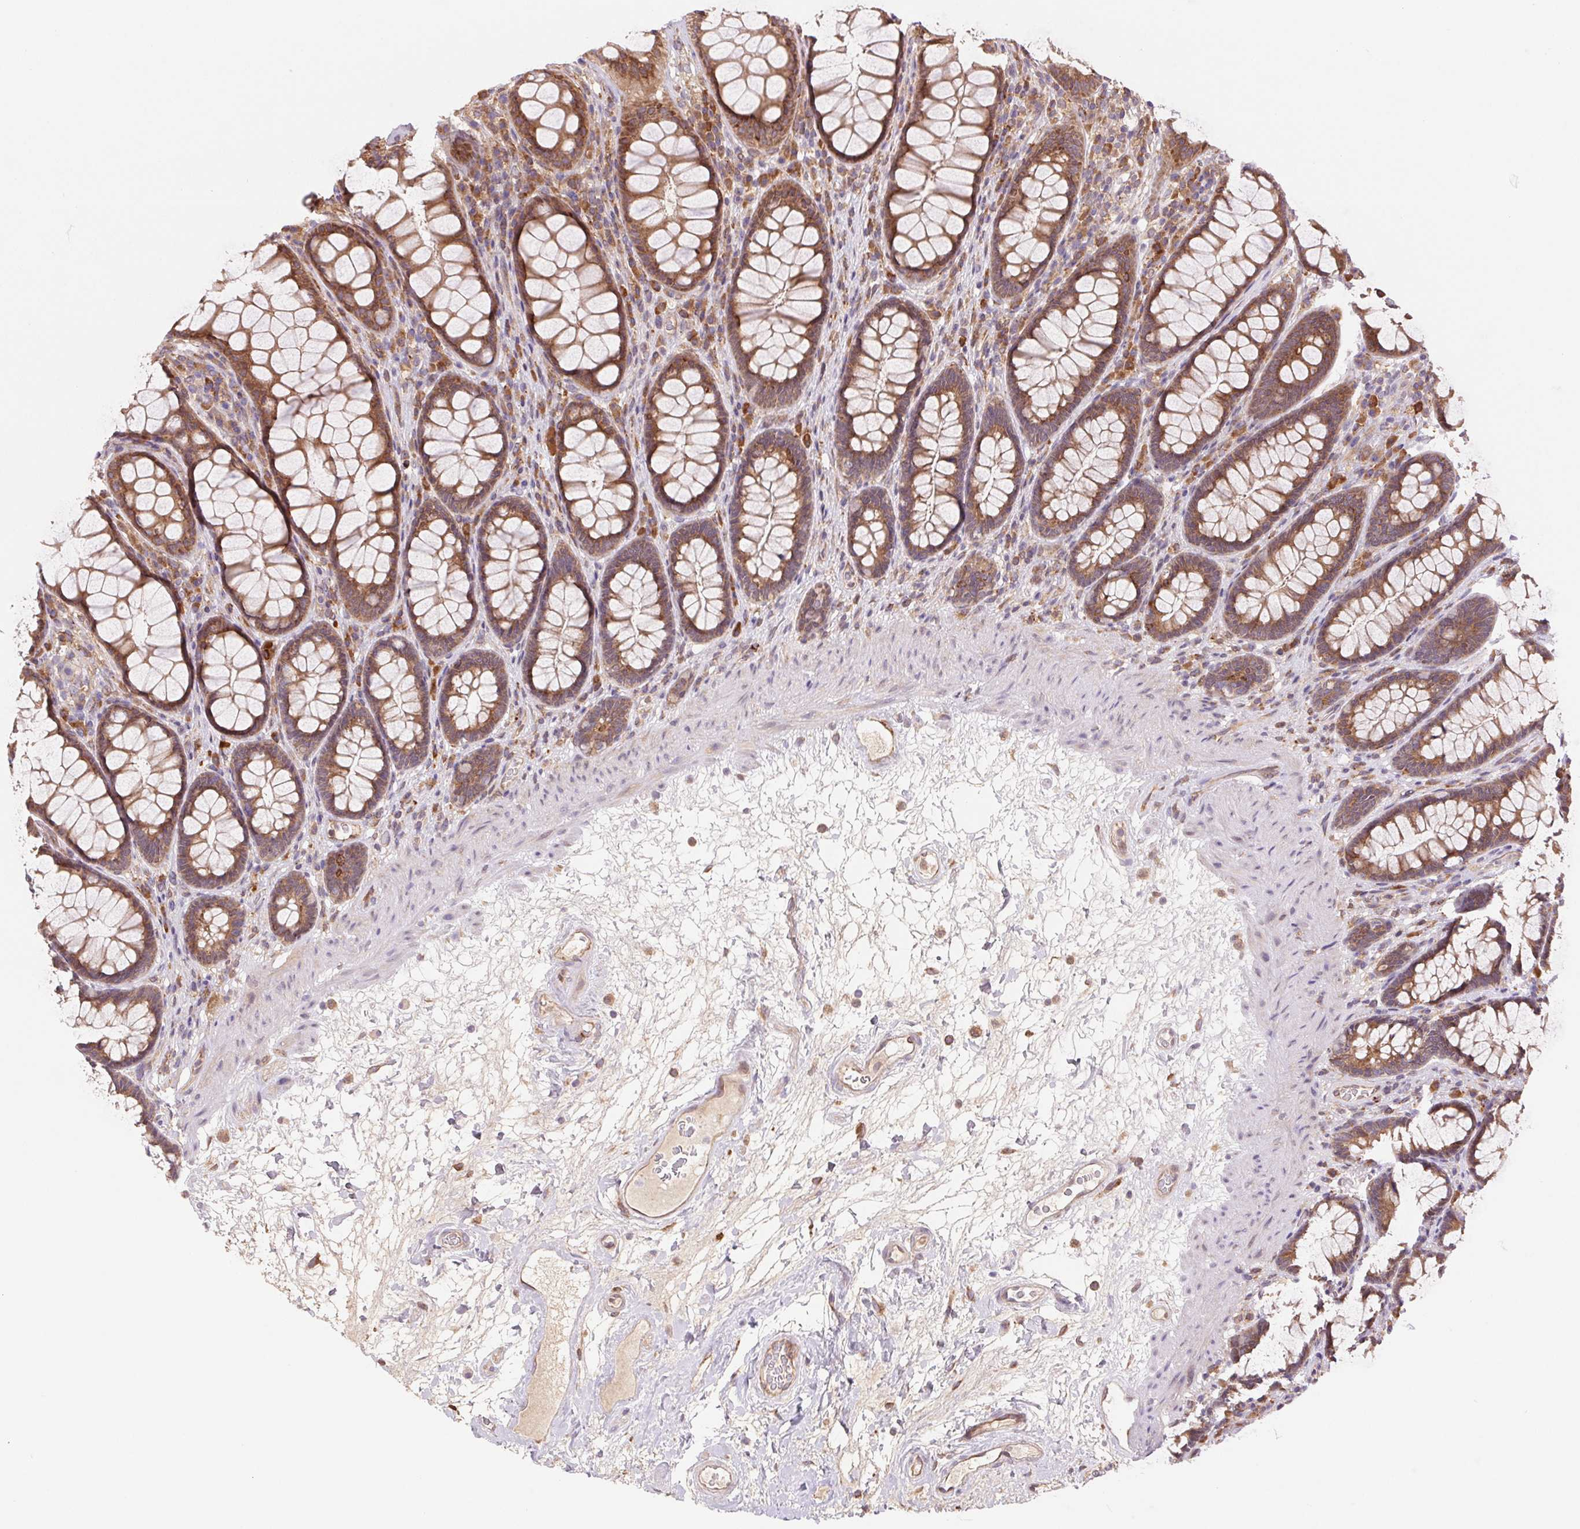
{"staining": {"intensity": "moderate", "quantity": ">75%", "location": "cytoplasmic/membranous"}, "tissue": "rectum", "cell_type": "Glandular cells", "image_type": "normal", "snomed": [{"axis": "morphology", "description": "Normal tissue, NOS"}, {"axis": "topography", "description": "Rectum"}], "caption": "Immunohistochemical staining of benign human rectum exhibits medium levels of moderate cytoplasmic/membranous positivity in approximately >75% of glandular cells.", "gene": "KLHL20", "patient": {"sex": "male", "age": 72}}